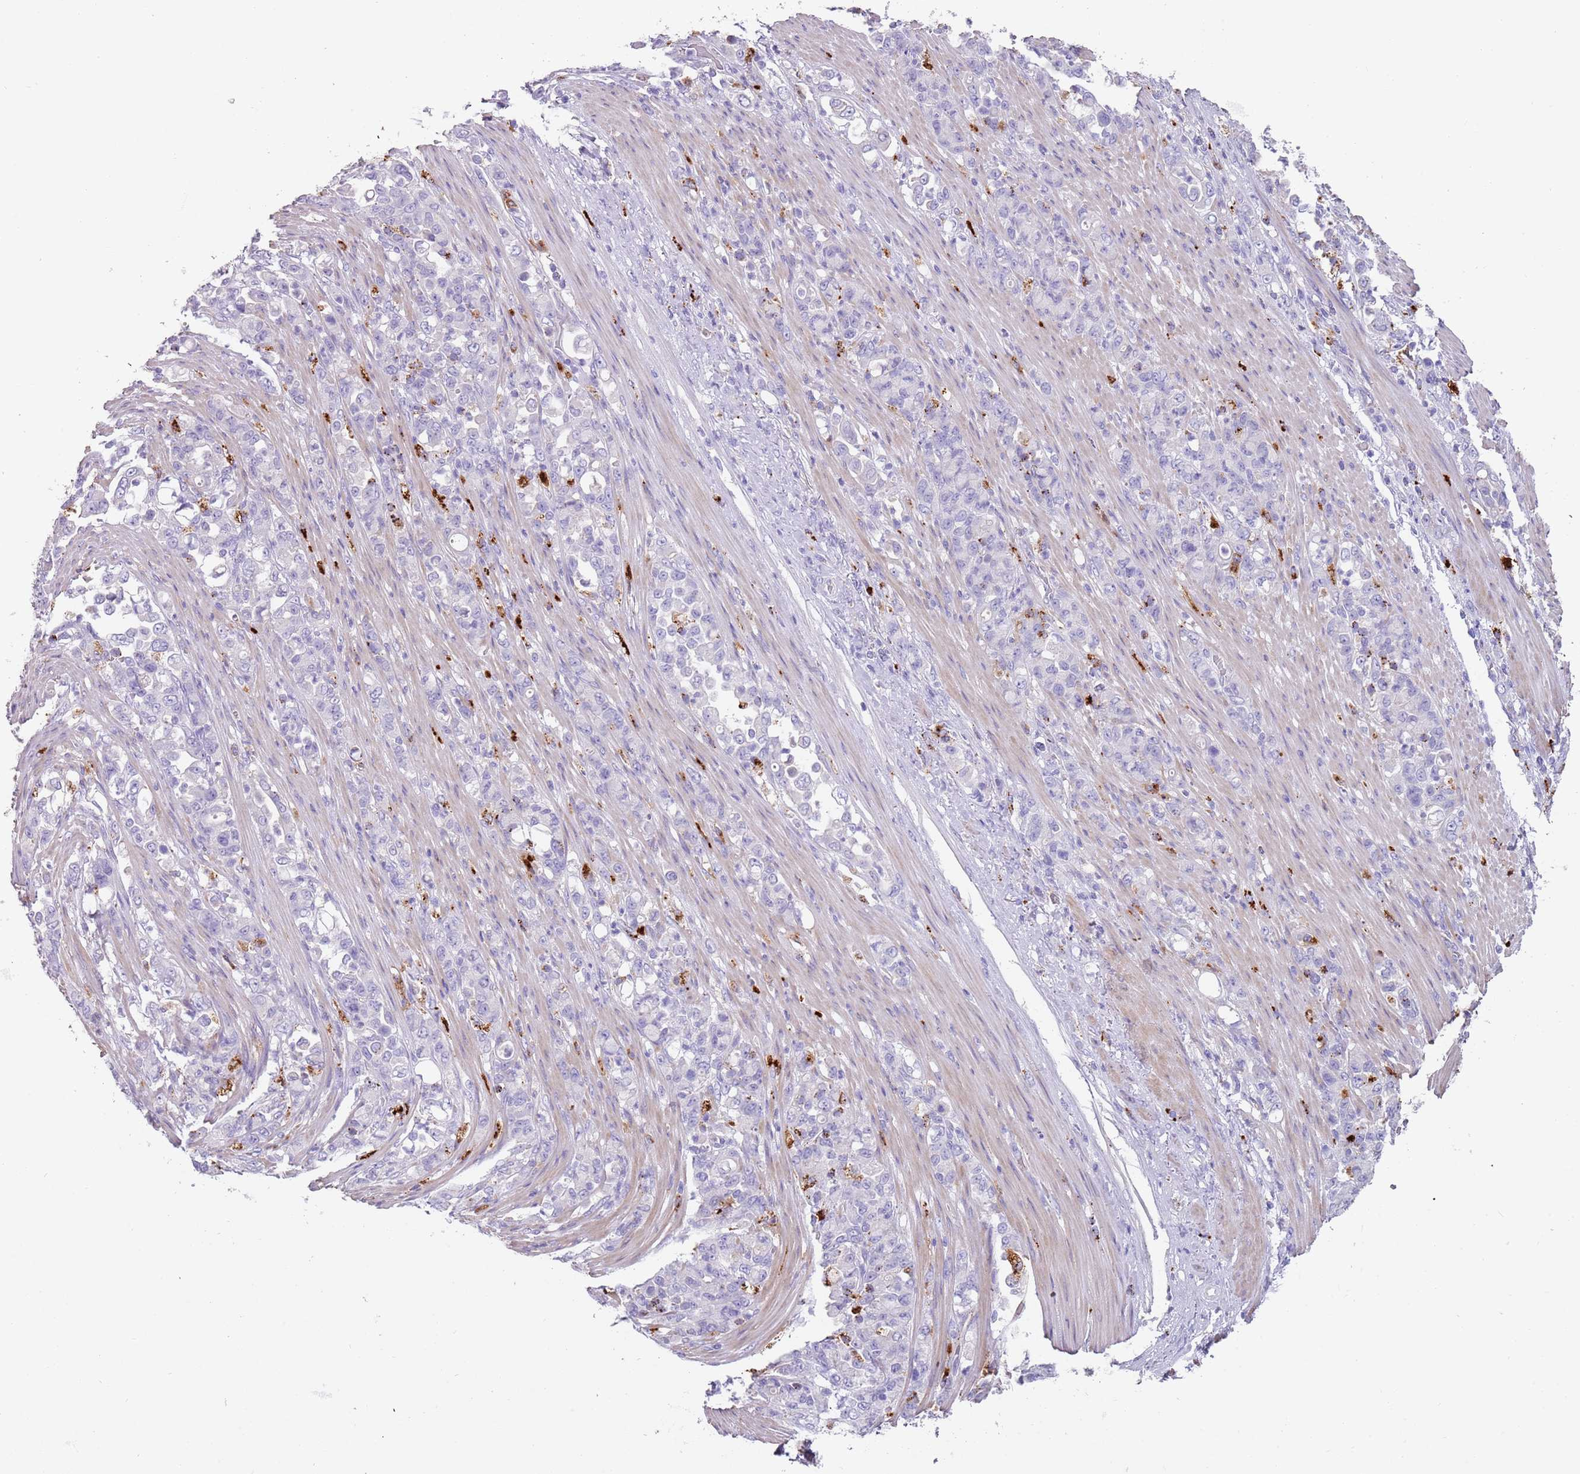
{"staining": {"intensity": "negative", "quantity": "none", "location": "none"}, "tissue": "stomach cancer", "cell_type": "Tumor cells", "image_type": "cancer", "snomed": [{"axis": "morphology", "description": "Normal tissue, NOS"}, {"axis": "morphology", "description": "Adenocarcinoma, NOS"}, {"axis": "topography", "description": "Stomach"}], "caption": "DAB (3,3'-diaminobenzidine) immunohistochemical staining of stomach adenocarcinoma shows no significant positivity in tumor cells.", "gene": "LRRN3", "patient": {"sex": "female", "age": 79}}